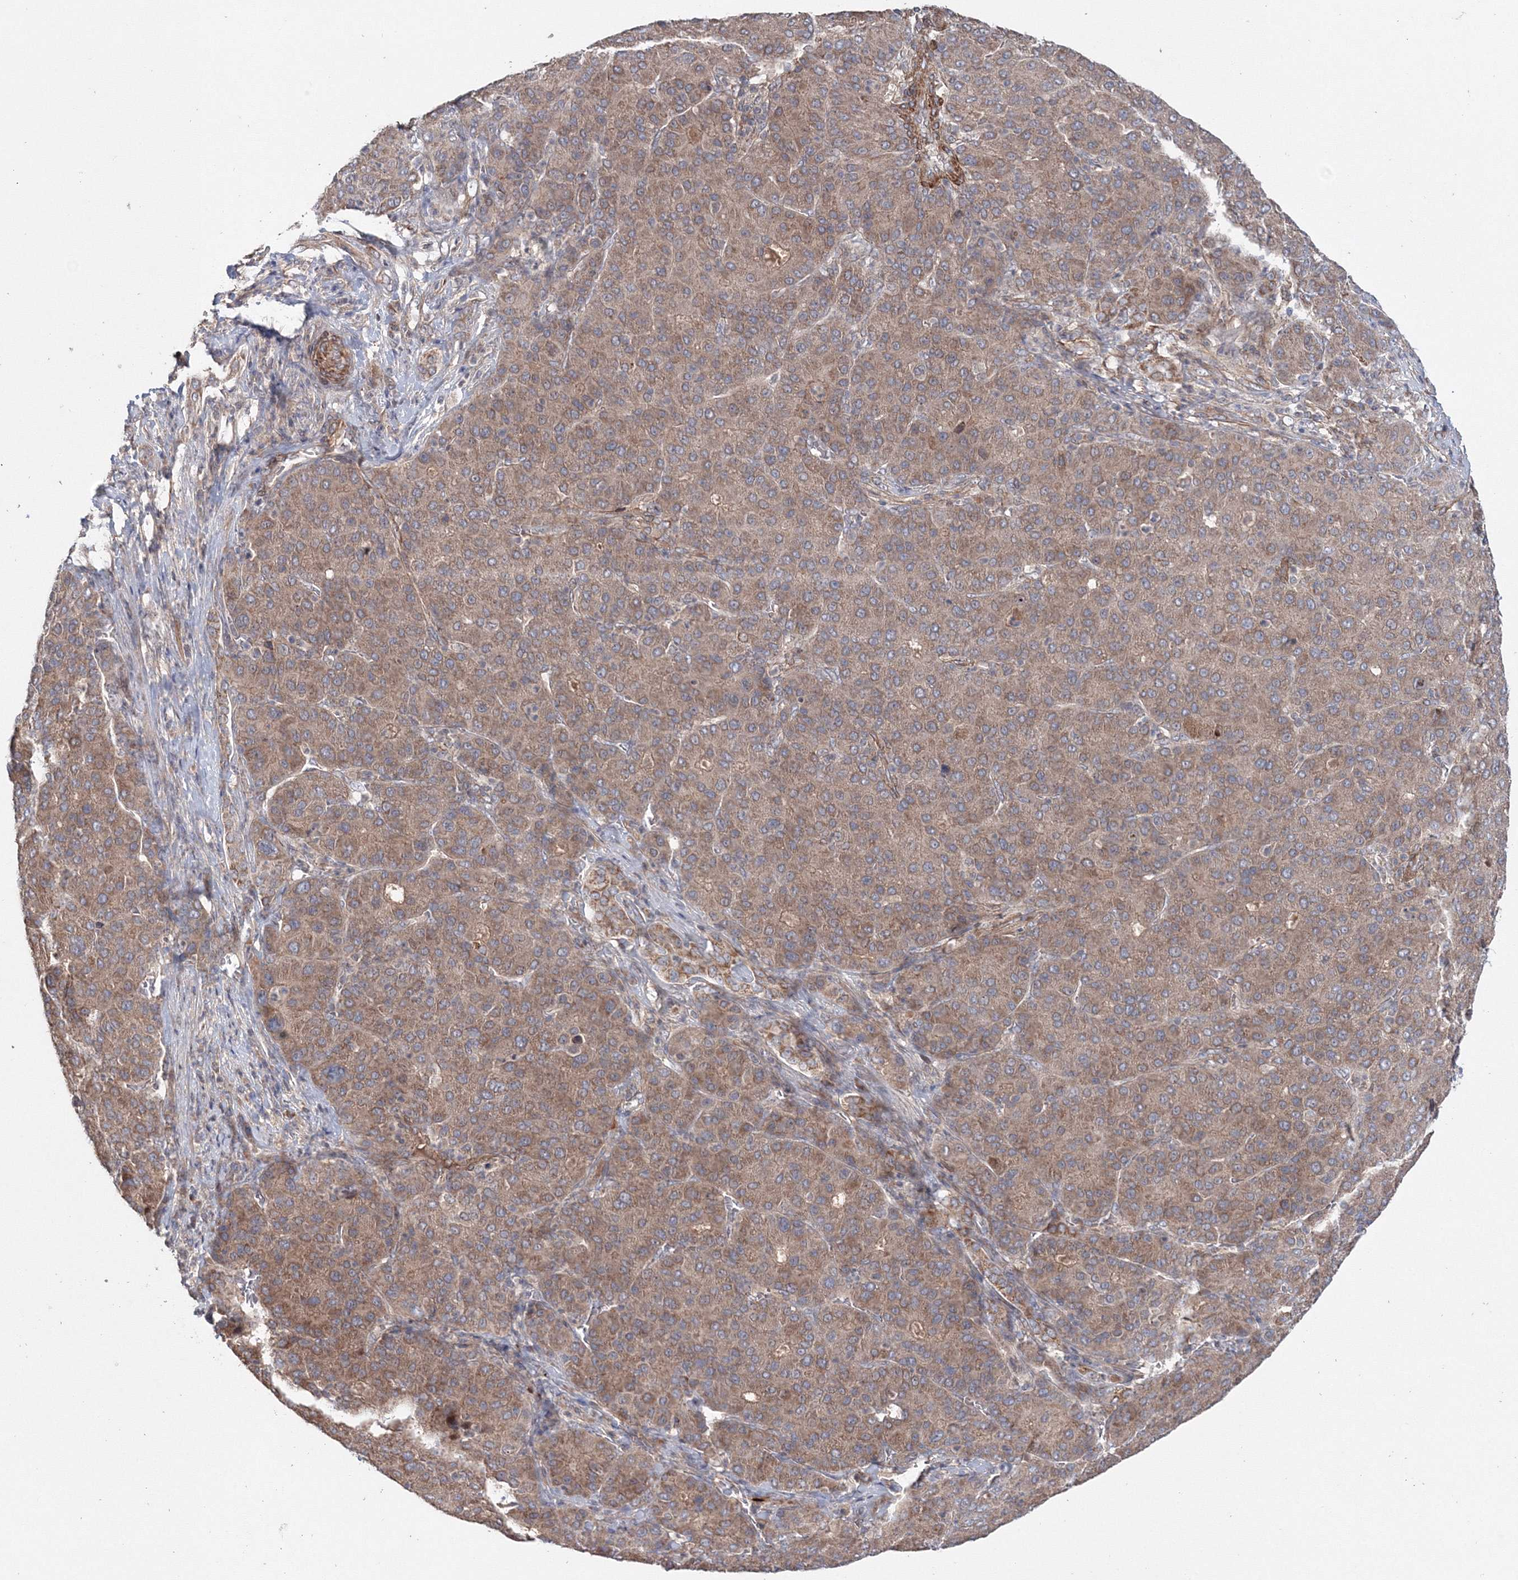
{"staining": {"intensity": "moderate", "quantity": ">75%", "location": "cytoplasmic/membranous"}, "tissue": "liver cancer", "cell_type": "Tumor cells", "image_type": "cancer", "snomed": [{"axis": "morphology", "description": "Carcinoma, Hepatocellular, NOS"}, {"axis": "topography", "description": "Liver"}], "caption": "High-magnification brightfield microscopy of liver hepatocellular carcinoma stained with DAB (3,3'-diaminobenzidine) (brown) and counterstained with hematoxylin (blue). tumor cells exhibit moderate cytoplasmic/membranous positivity is identified in about>75% of cells.", "gene": "NOA1", "patient": {"sex": "male", "age": 65}}